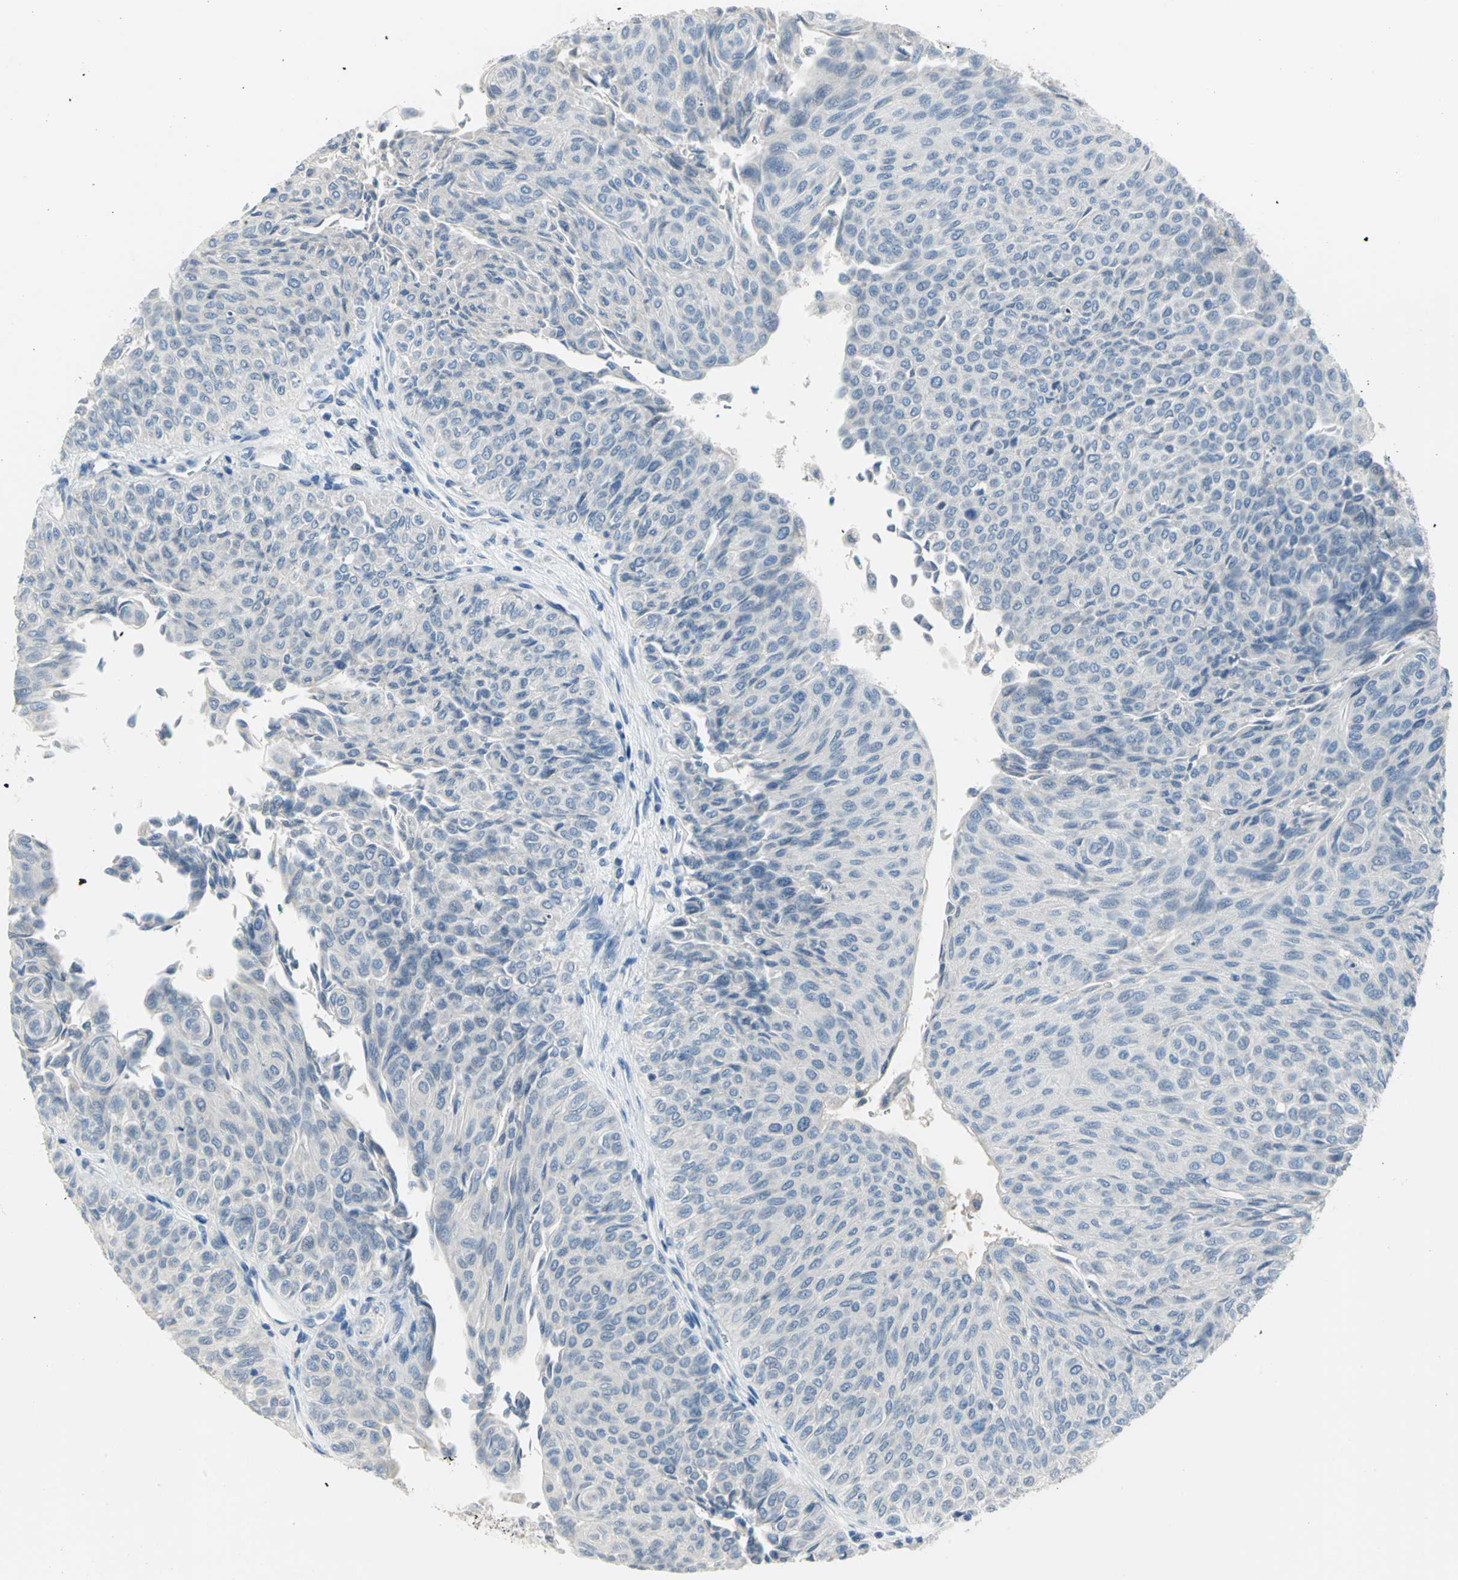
{"staining": {"intensity": "moderate", "quantity": "25%-75%", "location": "cytoplasmic/membranous"}, "tissue": "urothelial cancer", "cell_type": "Tumor cells", "image_type": "cancer", "snomed": [{"axis": "morphology", "description": "Urothelial carcinoma, Low grade"}, {"axis": "topography", "description": "Urinary bladder"}], "caption": "Tumor cells display medium levels of moderate cytoplasmic/membranous staining in approximately 25%-75% of cells in urothelial carcinoma (low-grade).", "gene": "ZIC1", "patient": {"sex": "male", "age": 78}}